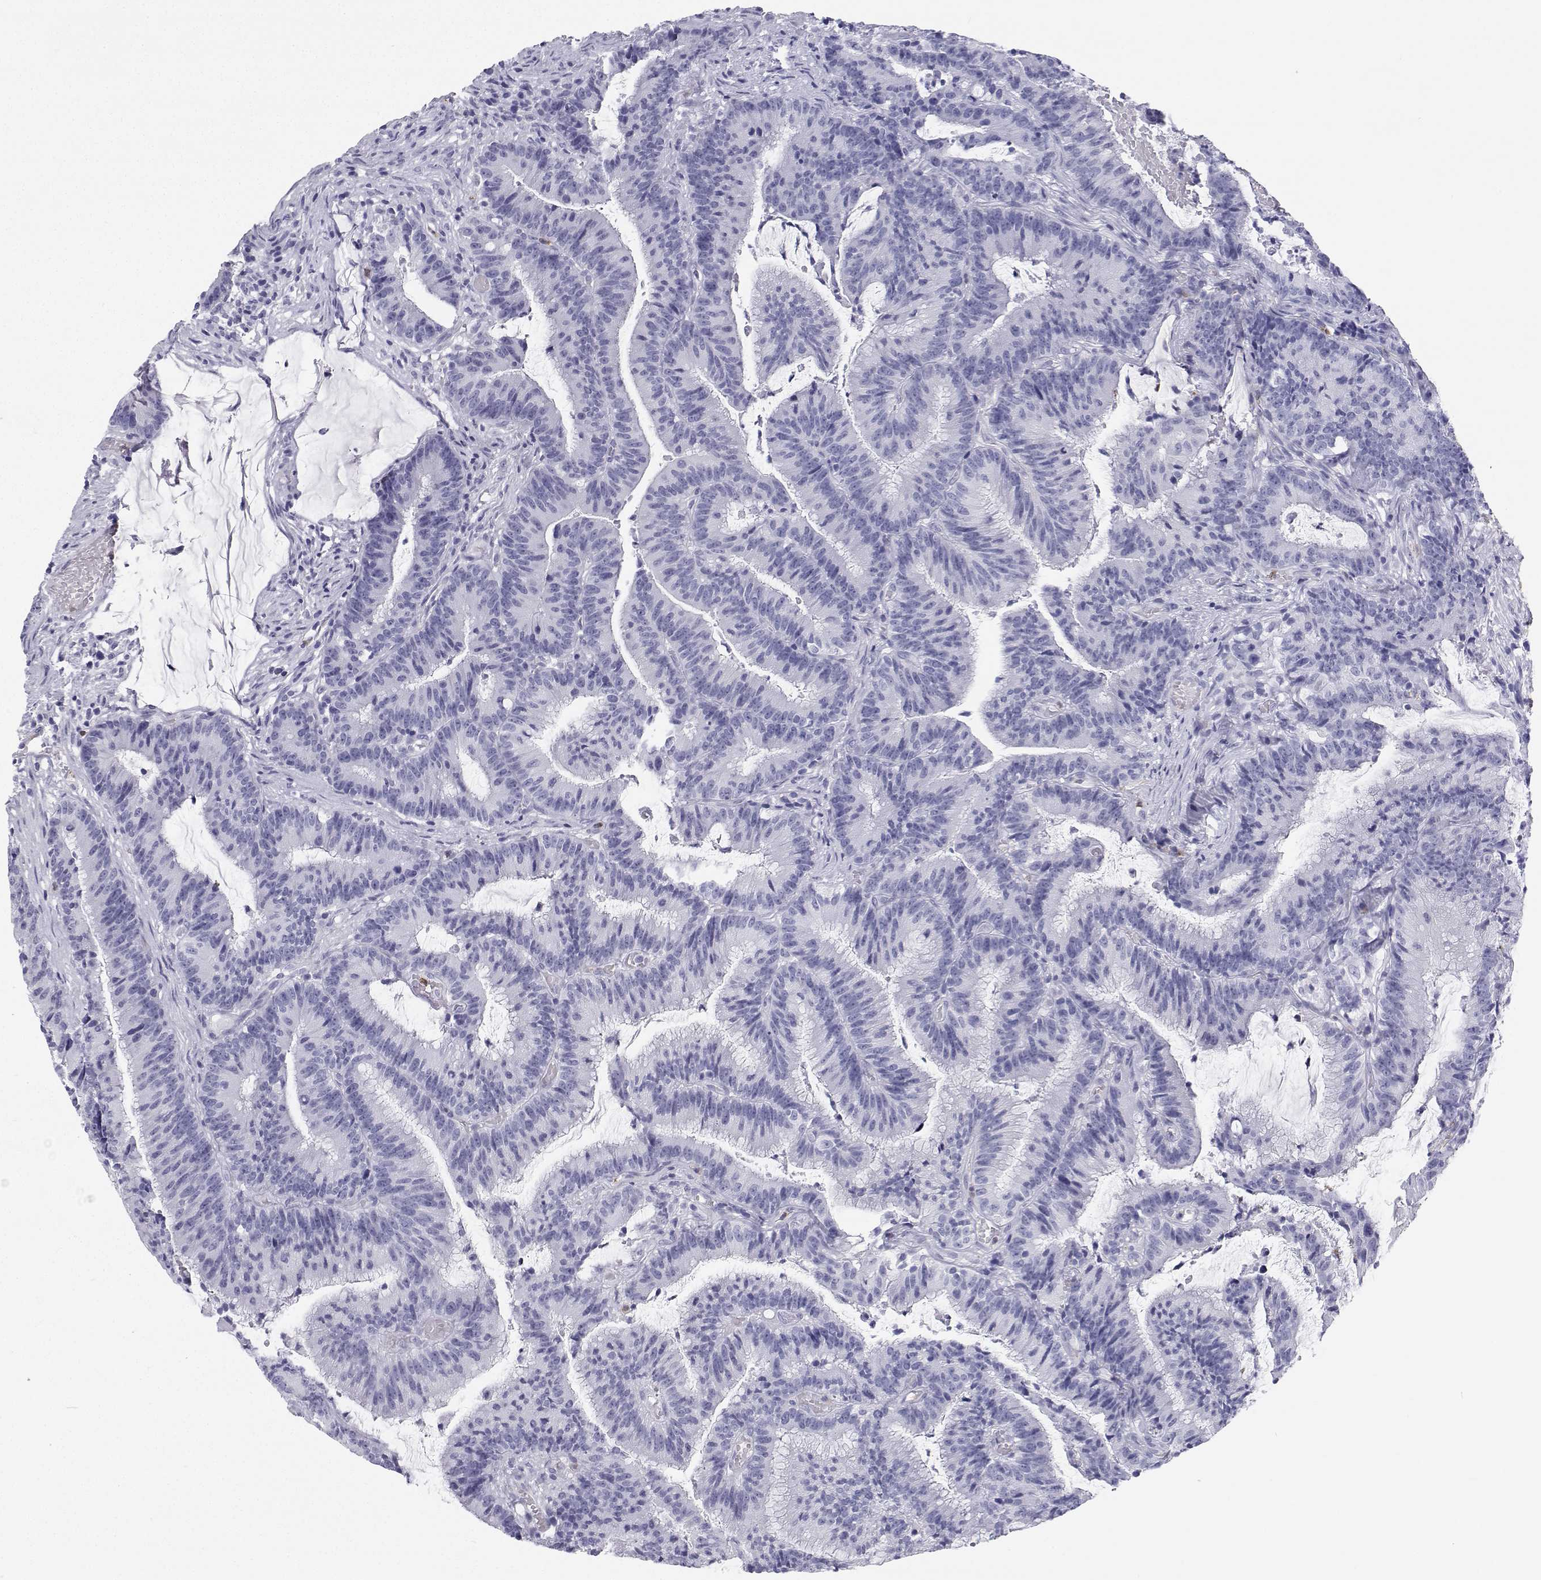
{"staining": {"intensity": "negative", "quantity": "none", "location": "none"}, "tissue": "colorectal cancer", "cell_type": "Tumor cells", "image_type": "cancer", "snomed": [{"axis": "morphology", "description": "Adenocarcinoma, NOS"}, {"axis": "topography", "description": "Colon"}], "caption": "Adenocarcinoma (colorectal) stained for a protein using immunohistochemistry demonstrates no staining tumor cells.", "gene": "SFTPB", "patient": {"sex": "female", "age": 78}}